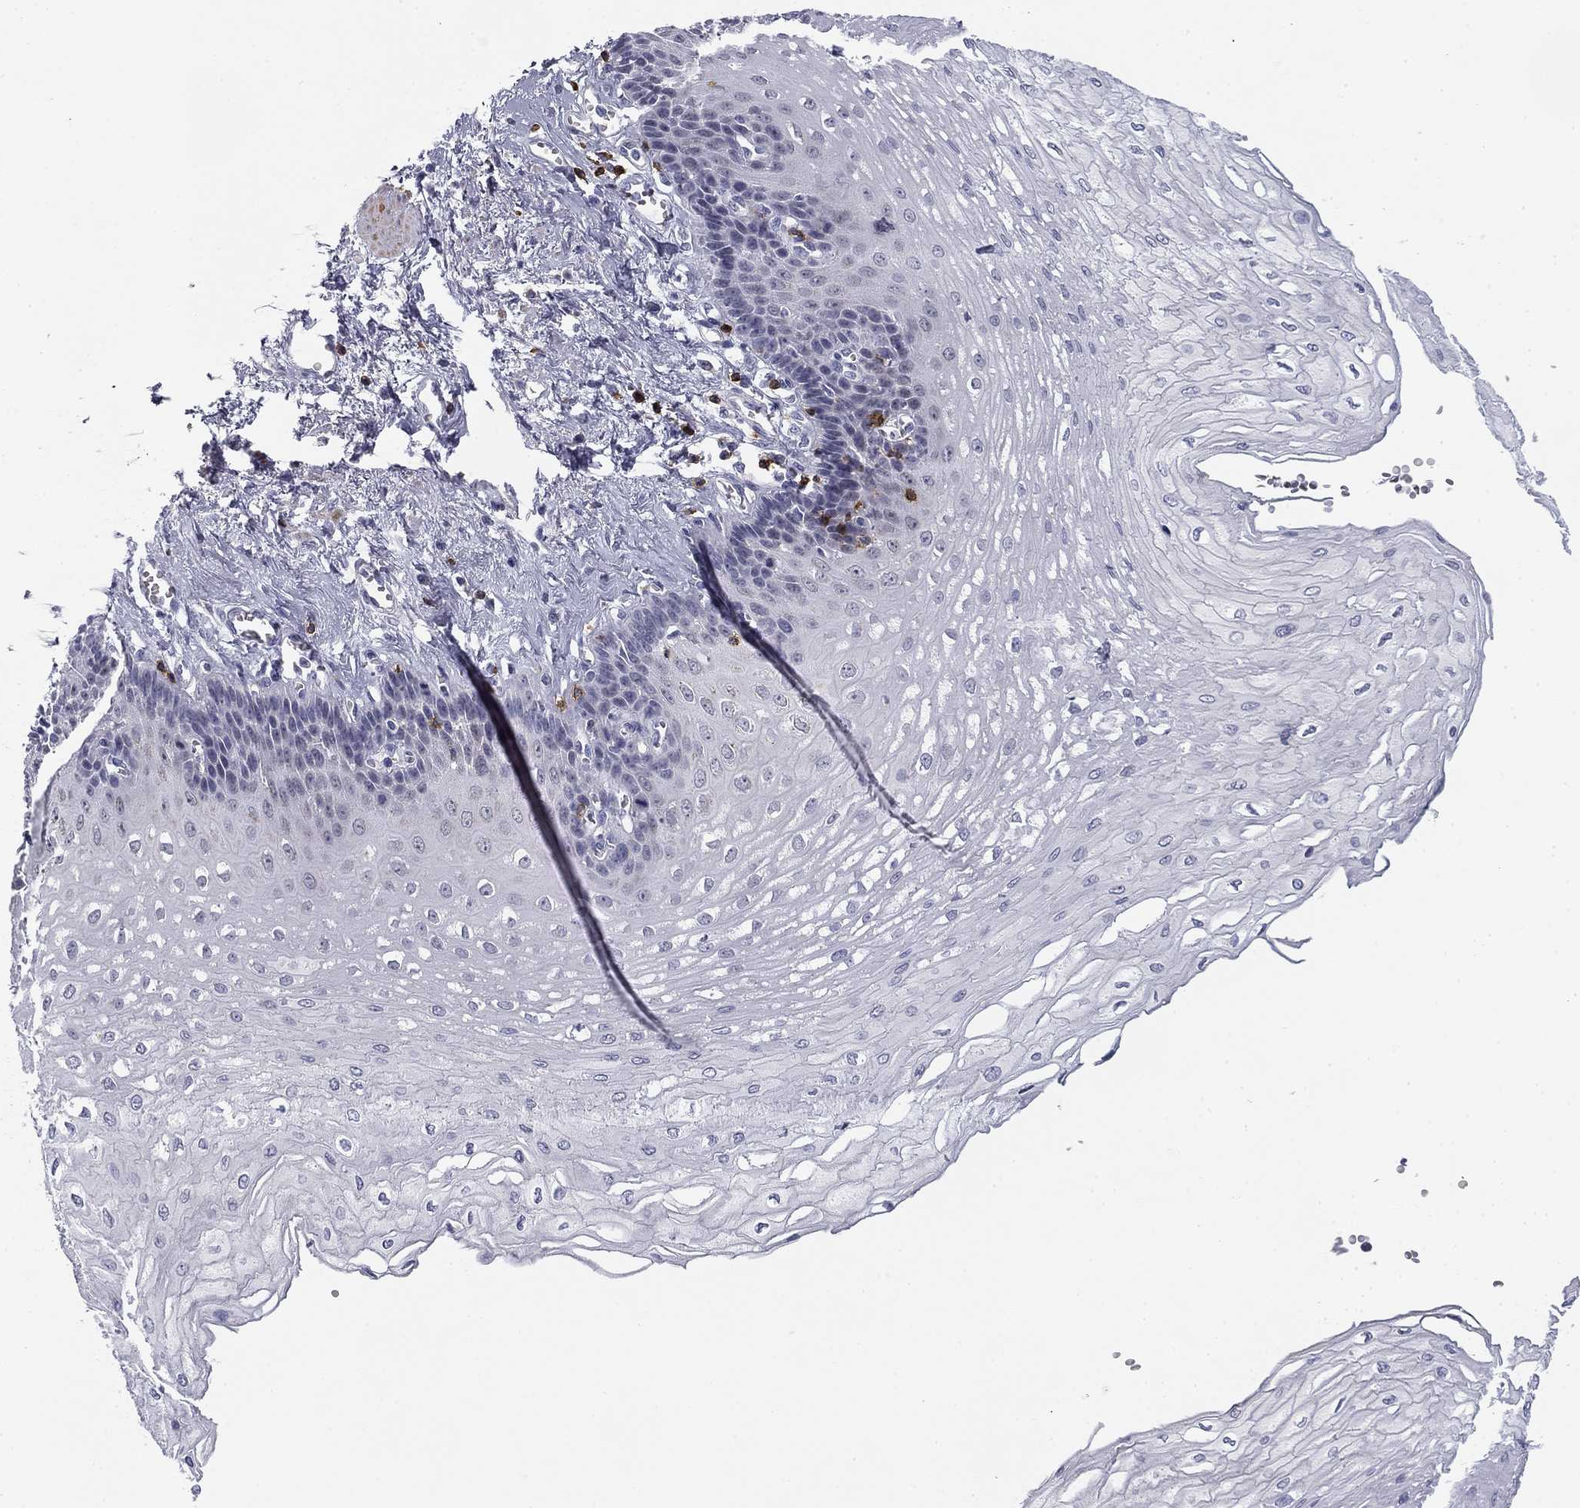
{"staining": {"intensity": "negative", "quantity": "none", "location": "none"}, "tissue": "esophagus", "cell_type": "Squamous epithelial cells", "image_type": "normal", "snomed": [{"axis": "morphology", "description": "Normal tissue, NOS"}, {"axis": "topography", "description": "Esophagus"}], "caption": "An immunohistochemistry micrograph of normal esophagus is shown. There is no staining in squamous epithelial cells of esophagus. Nuclei are stained in blue.", "gene": "TRAT1", "patient": {"sex": "female", "age": 62}}